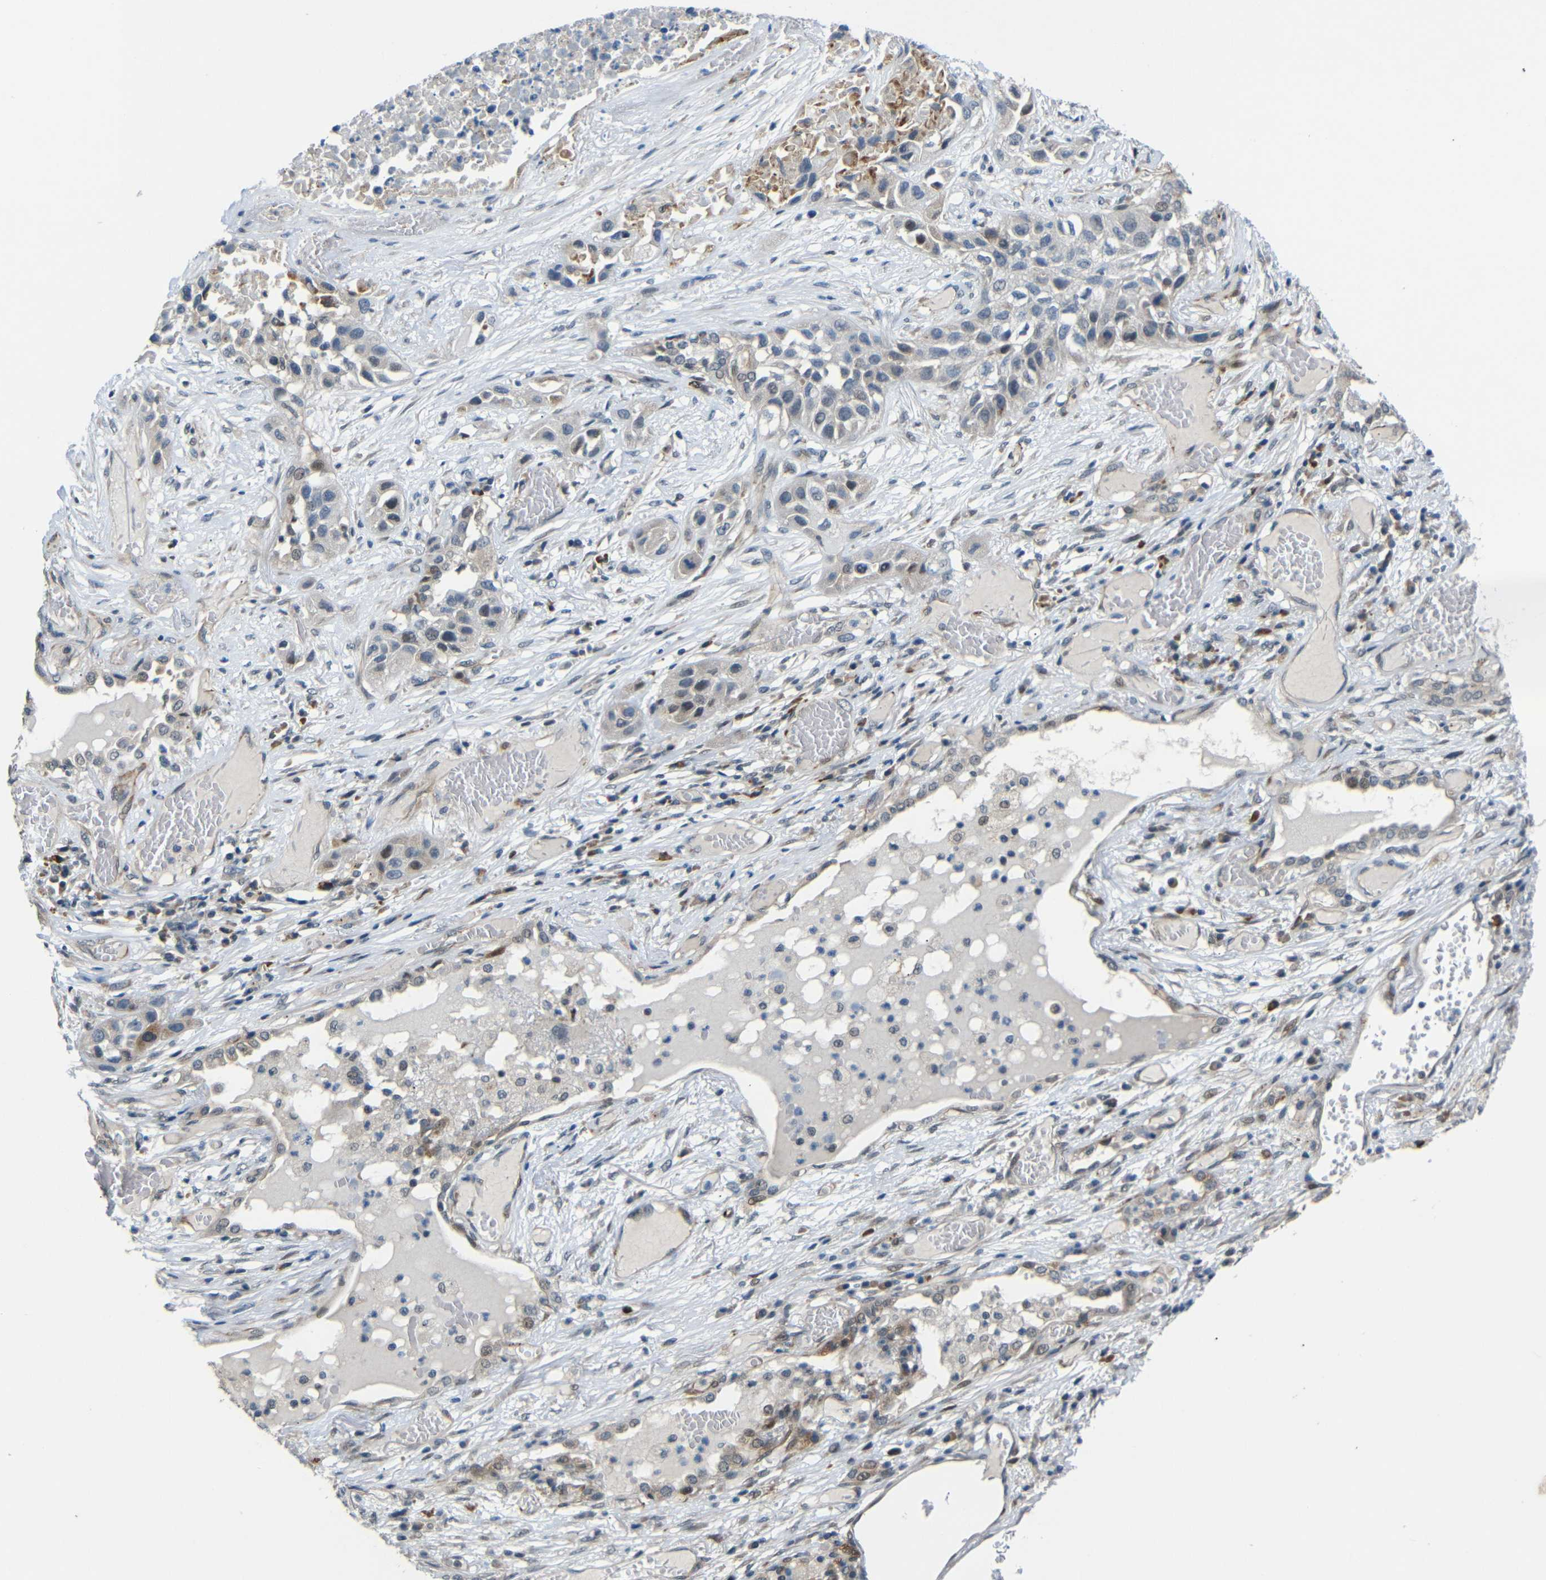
{"staining": {"intensity": "weak", "quantity": "<25%", "location": "nuclear"}, "tissue": "lung cancer", "cell_type": "Tumor cells", "image_type": "cancer", "snomed": [{"axis": "morphology", "description": "Squamous cell carcinoma, NOS"}, {"axis": "topography", "description": "Lung"}], "caption": "Immunohistochemistry (IHC) photomicrograph of neoplastic tissue: lung cancer (squamous cell carcinoma) stained with DAB (3,3'-diaminobenzidine) displays no significant protein staining in tumor cells.", "gene": "SYDE1", "patient": {"sex": "male", "age": 71}}